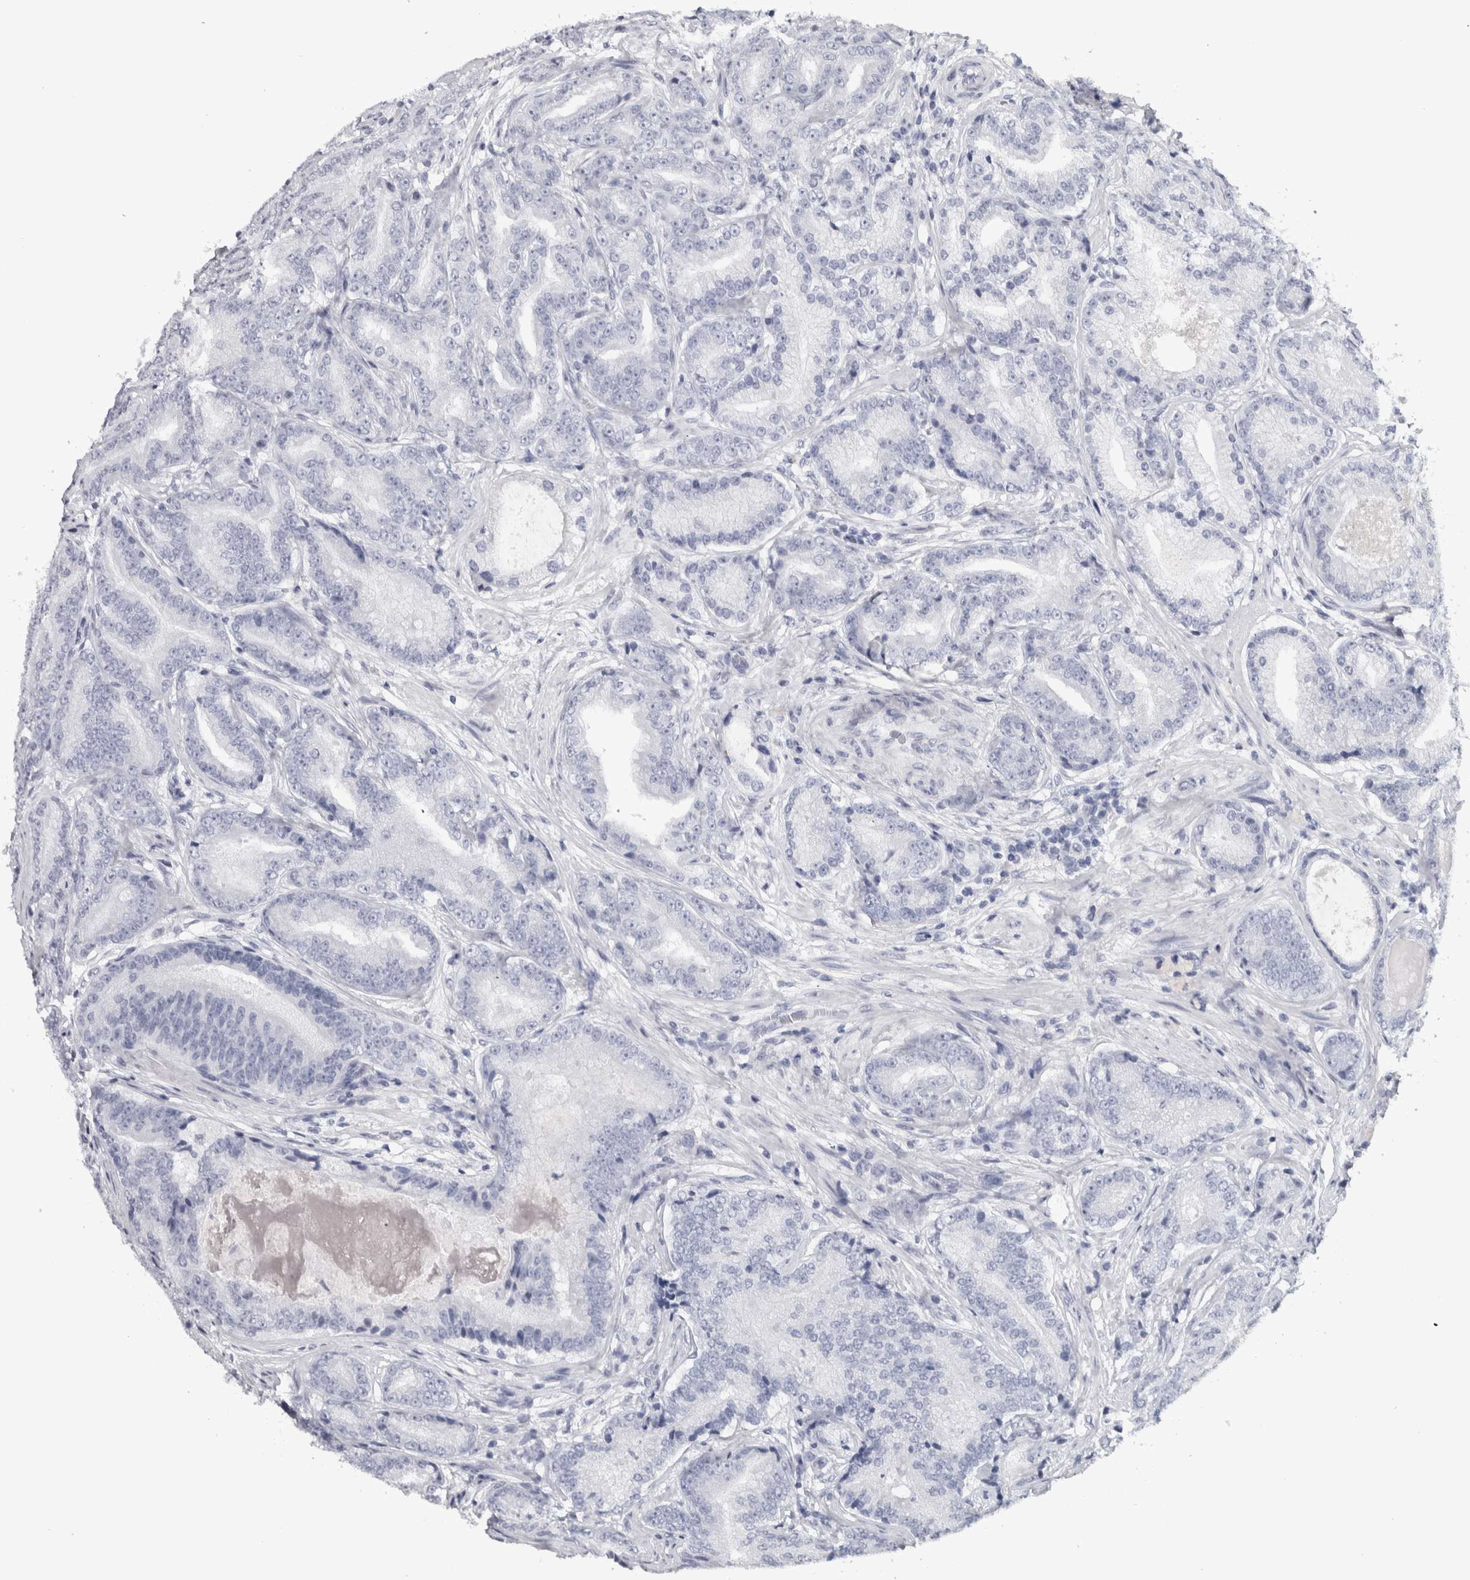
{"staining": {"intensity": "negative", "quantity": "none", "location": "none"}, "tissue": "prostate cancer", "cell_type": "Tumor cells", "image_type": "cancer", "snomed": [{"axis": "morphology", "description": "Adenocarcinoma, High grade"}, {"axis": "topography", "description": "Prostate"}], "caption": "Tumor cells show no significant staining in prostate cancer (high-grade adenocarcinoma). (Stains: DAB immunohistochemistry with hematoxylin counter stain, Microscopy: brightfield microscopy at high magnification).", "gene": "NECAB1", "patient": {"sex": "male", "age": 55}}